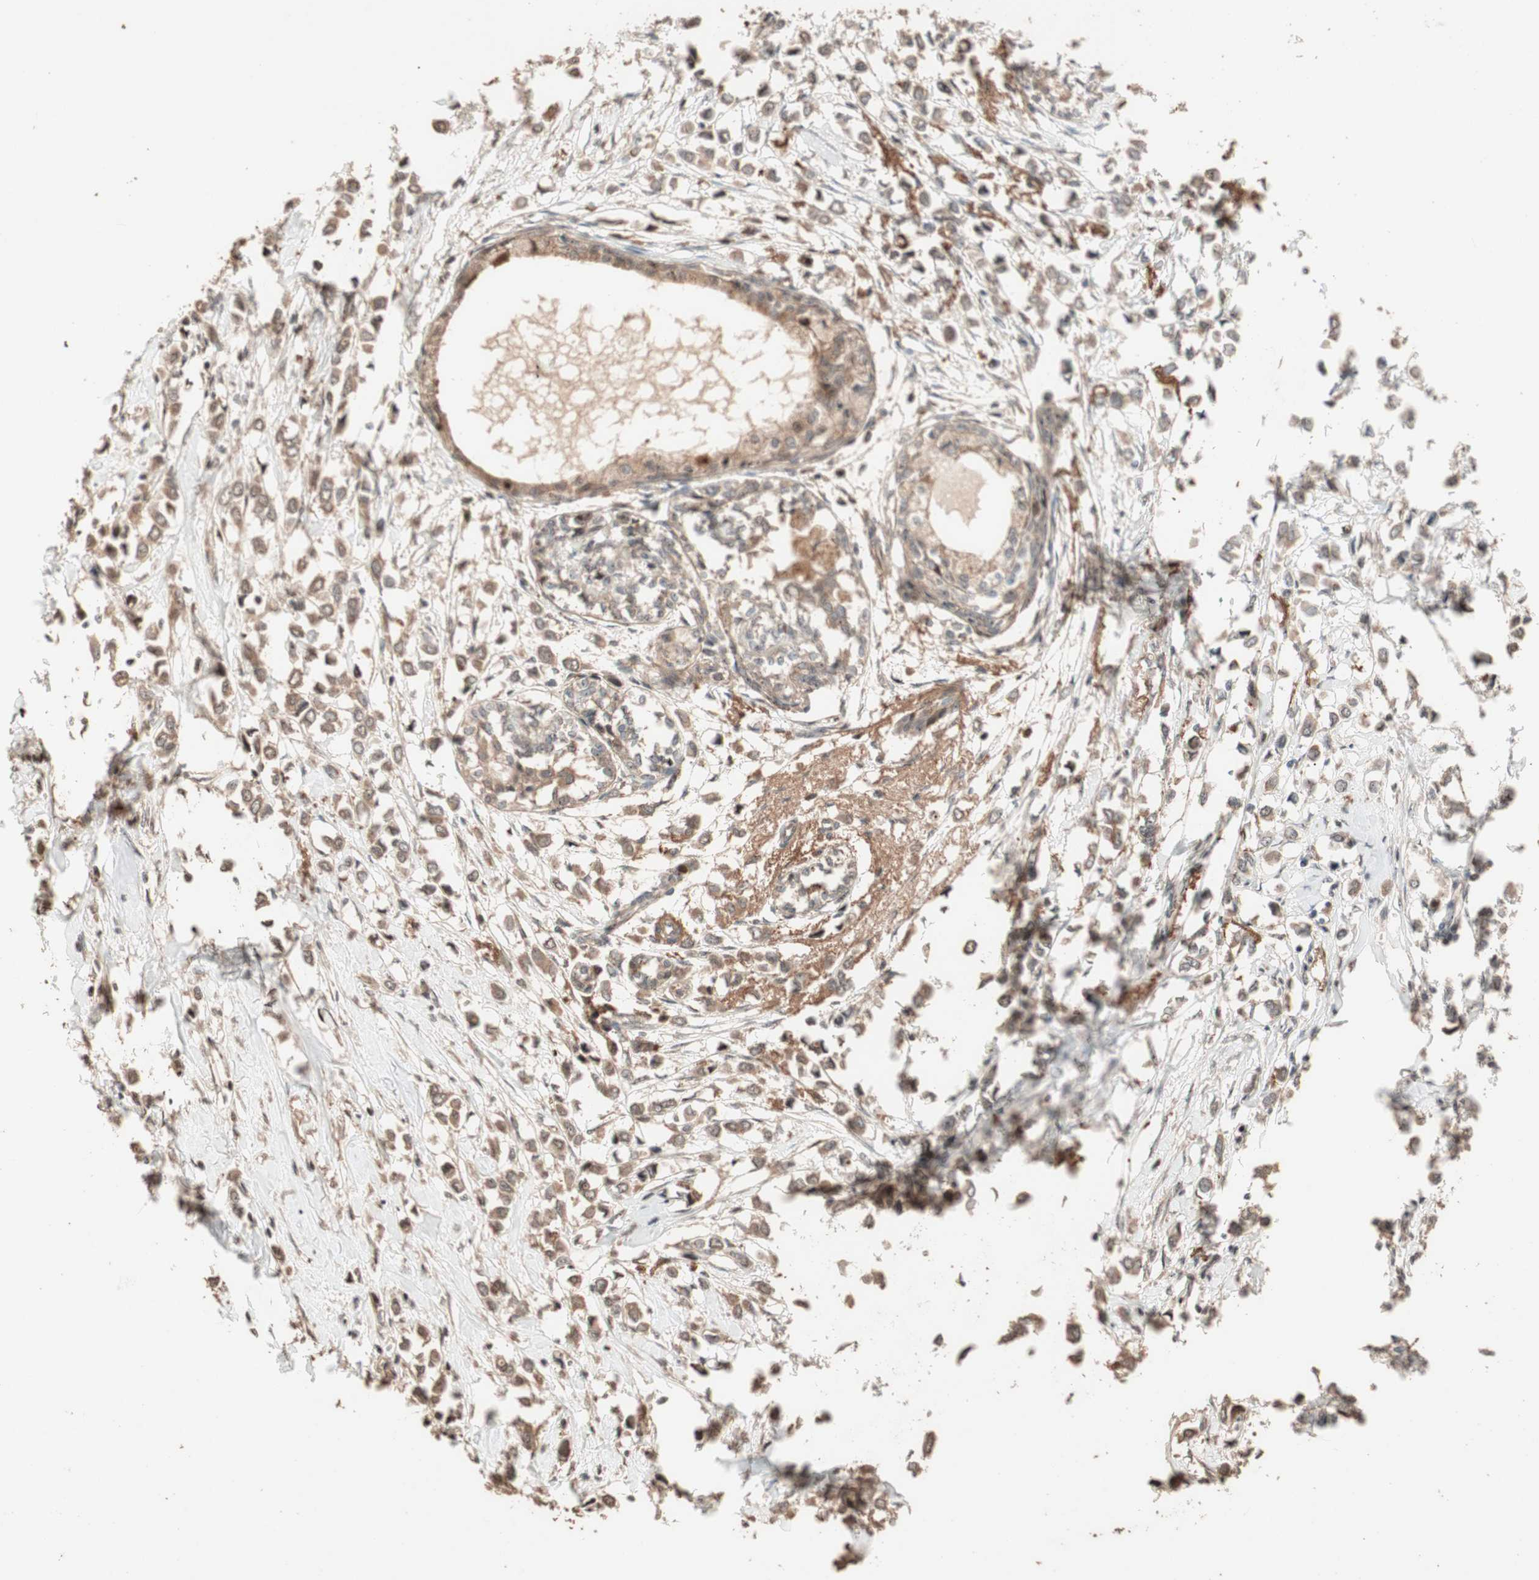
{"staining": {"intensity": "moderate", "quantity": ">75%", "location": "cytoplasmic/membranous"}, "tissue": "breast cancer", "cell_type": "Tumor cells", "image_type": "cancer", "snomed": [{"axis": "morphology", "description": "Lobular carcinoma"}, {"axis": "topography", "description": "Breast"}], "caption": "A brown stain highlights moderate cytoplasmic/membranous positivity of a protein in lobular carcinoma (breast) tumor cells. The staining is performed using DAB (3,3'-diaminobenzidine) brown chromogen to label protein expression. The nuclei are counter-stained blue using hematoxylin.", "gene": "USP20", "patient": {"sex": "female", "age": 51}}